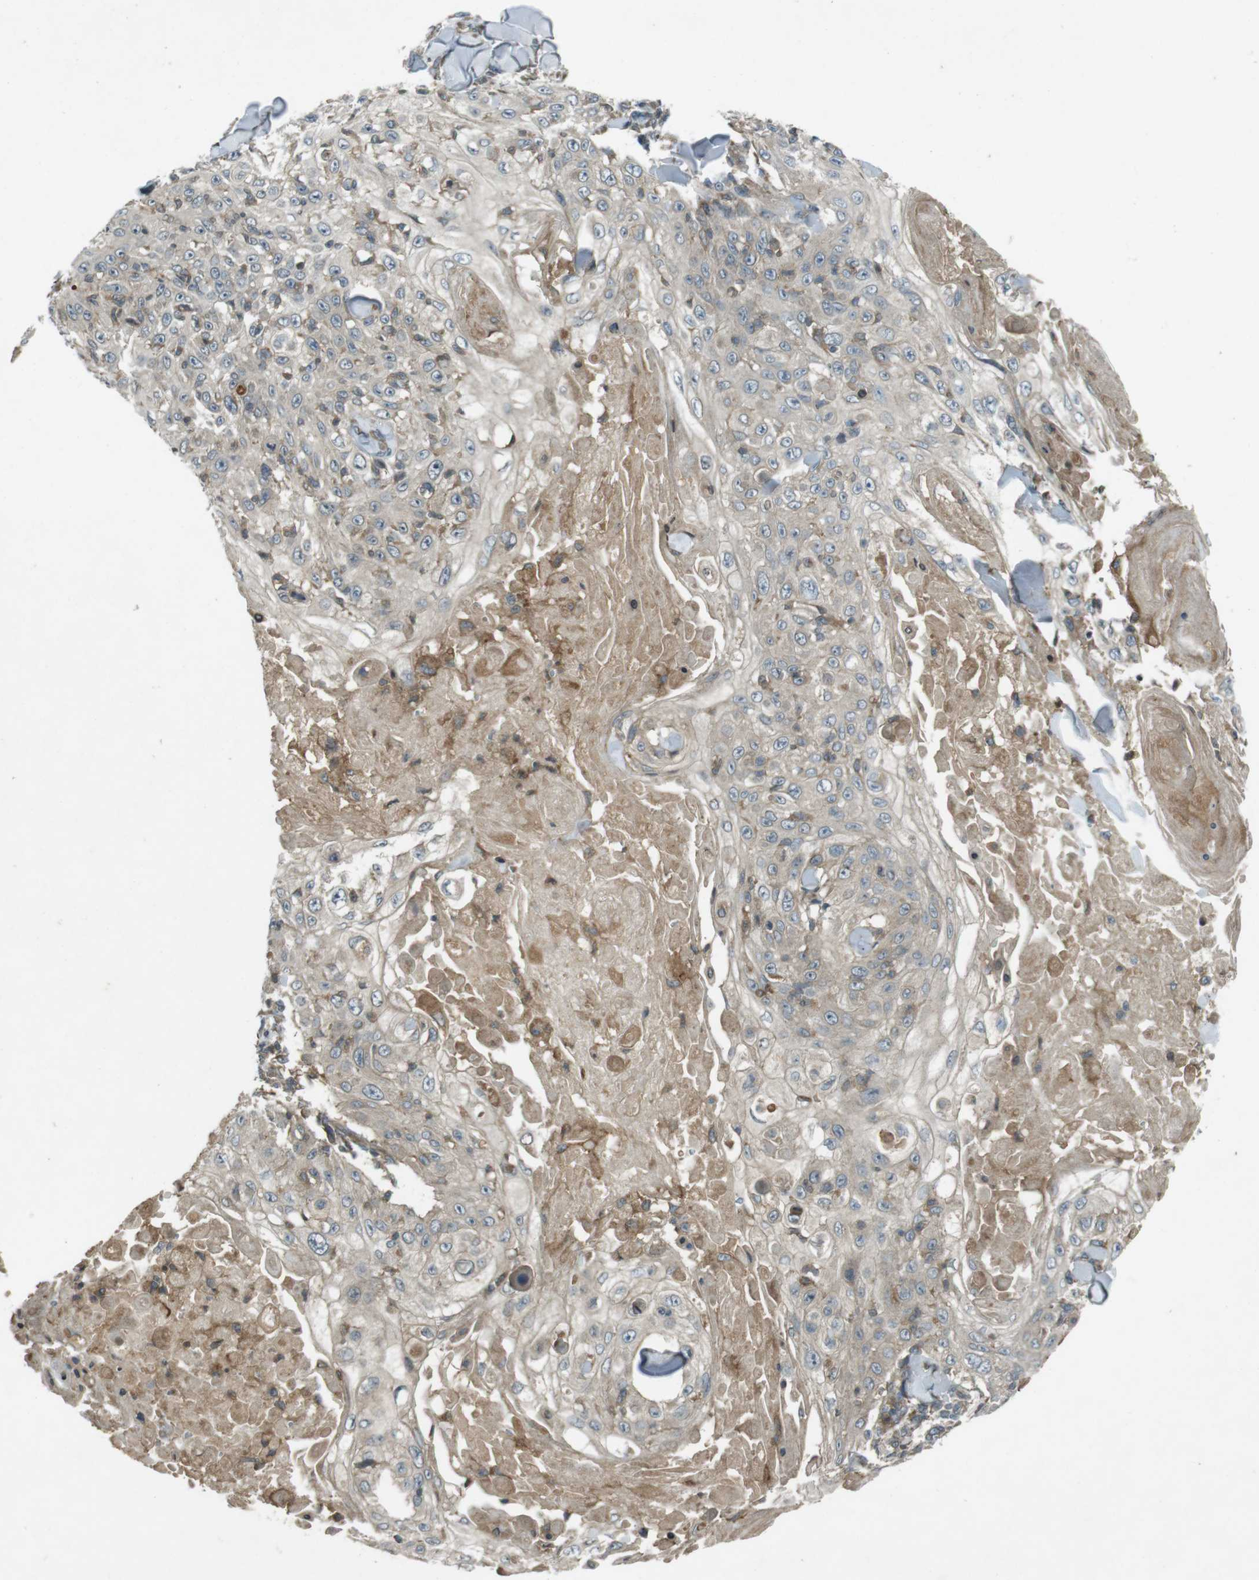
{"staining": {"intensity": "weak", "quantity": "<25%", "location": "cytoplasmic/membranous"}, "tissue": "skin cancer", "cell_type": "Tumor cells", "image_type": "cancer", "snomed": [{"axis": "morphology", "description": "Squamous cell carcinoma, NOS"}, {"axis": "topography", "description": "Skin"}], "caption": "Skin squamous cell carcinoma was stained to show a protein in brown. There is no significant positivity in tumor cells.", "gene": "ZYX", "patient": {"sex": "male", "age": 86}}